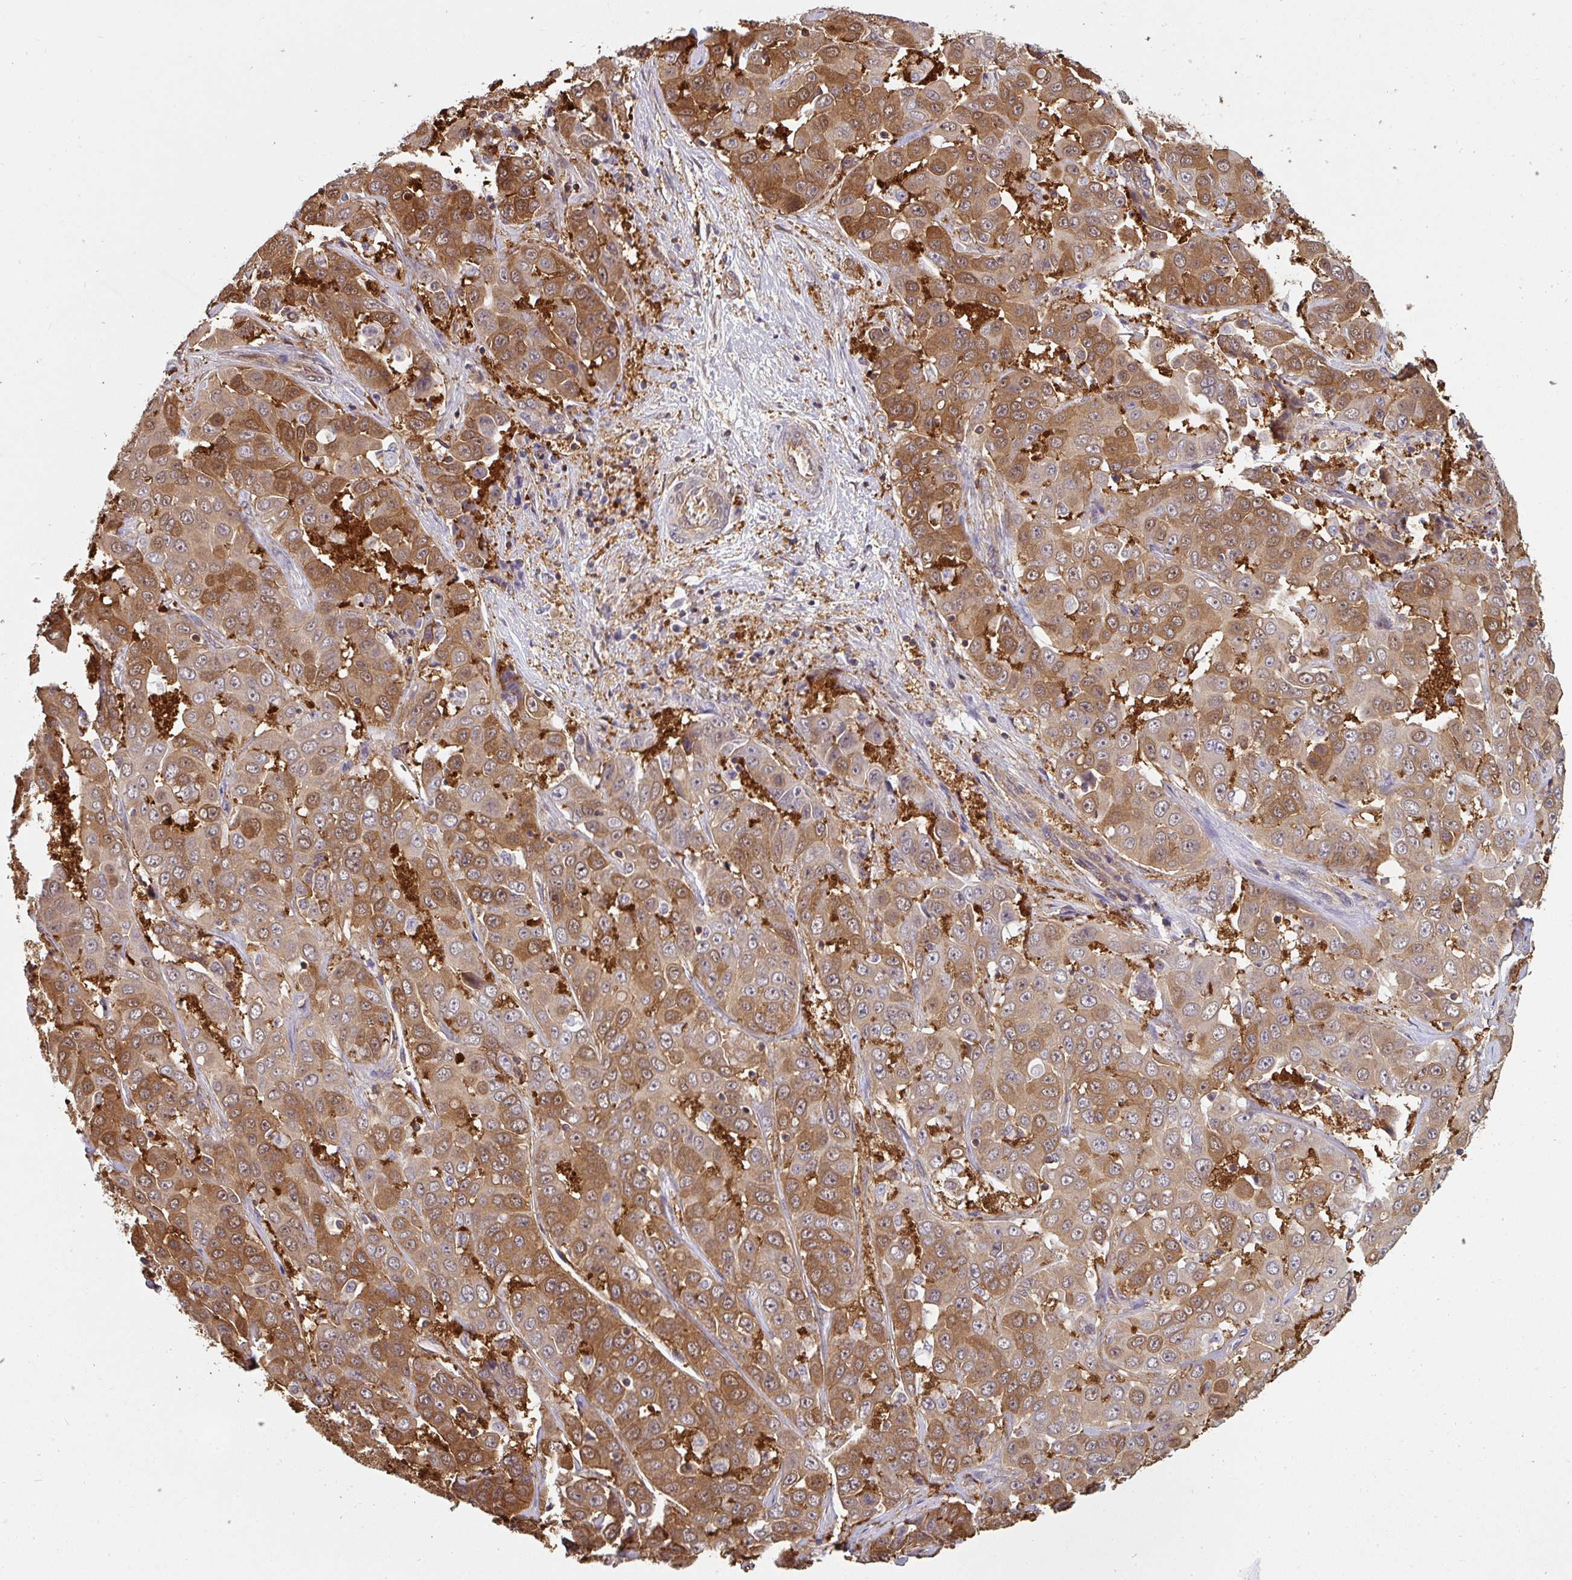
{"staining": {"intensity": "moderate", "quantity": ">75%", "location": "cytoplasmic/membranous,nuclear"}, "tissue": "liver cancer", "cell_type": "Tumor cells", "image_type": "cancer", "snomed": [{"axis": "morphology", "description": "Cholangiocarcinoma"}, {"axis": "topography", "description": "Liver"}], "caption": "IHC photomicrograph of neoplastic tissue: human cholangiocarcinoma (liver) stained using immunohistochemistry demonstrates medium levels of moderate protein expression localized specifically in the cytoplasmic/membranous and nuclear of tumor cells, appearing as a cytoplasmic/membranous and nuclear brown color.", "gene": "ST13", "patient": {"sex": "female", "age": 52}}